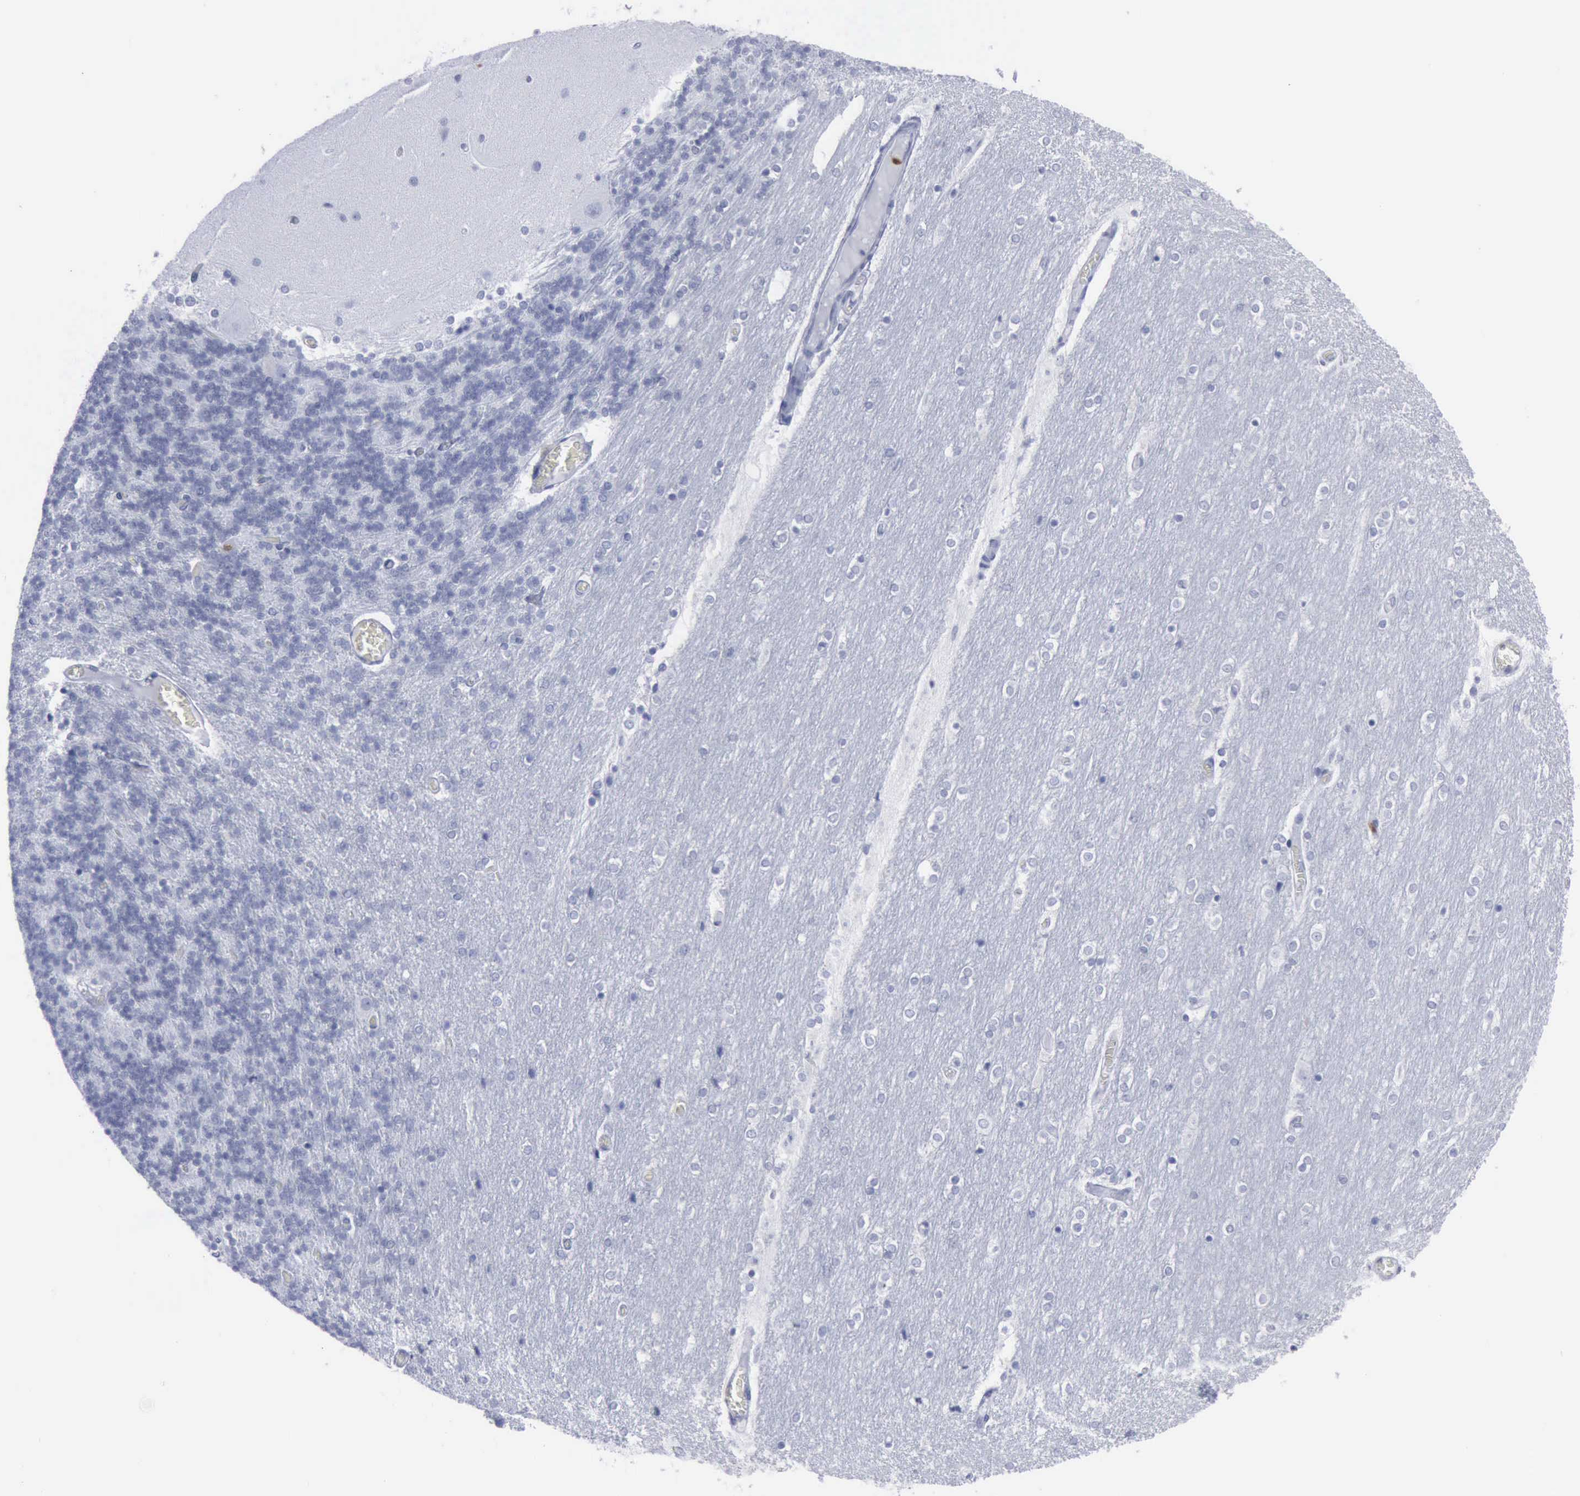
{"staining": {"intensity": "negative", "quantity": "none", "location": "none"}, "tissue": "cerebellum", "cell_type": "Cells in granular layer", "image_type": "normal", "snomed": [{"axis": "morphology", "description": "Normal tissue, NOS"}, {"axis": "topography", "description": "Cerebellum"}], "caption": "This photomicrograph is of benign cerebellum stained with immunohistochemistry (IHC) to label a protein in brown with the nuclei are counter-stained blue. There is no positivity in cells in granular layer.", "gene": "CSTA", "patient": {"sex": "female", "age": 54}}